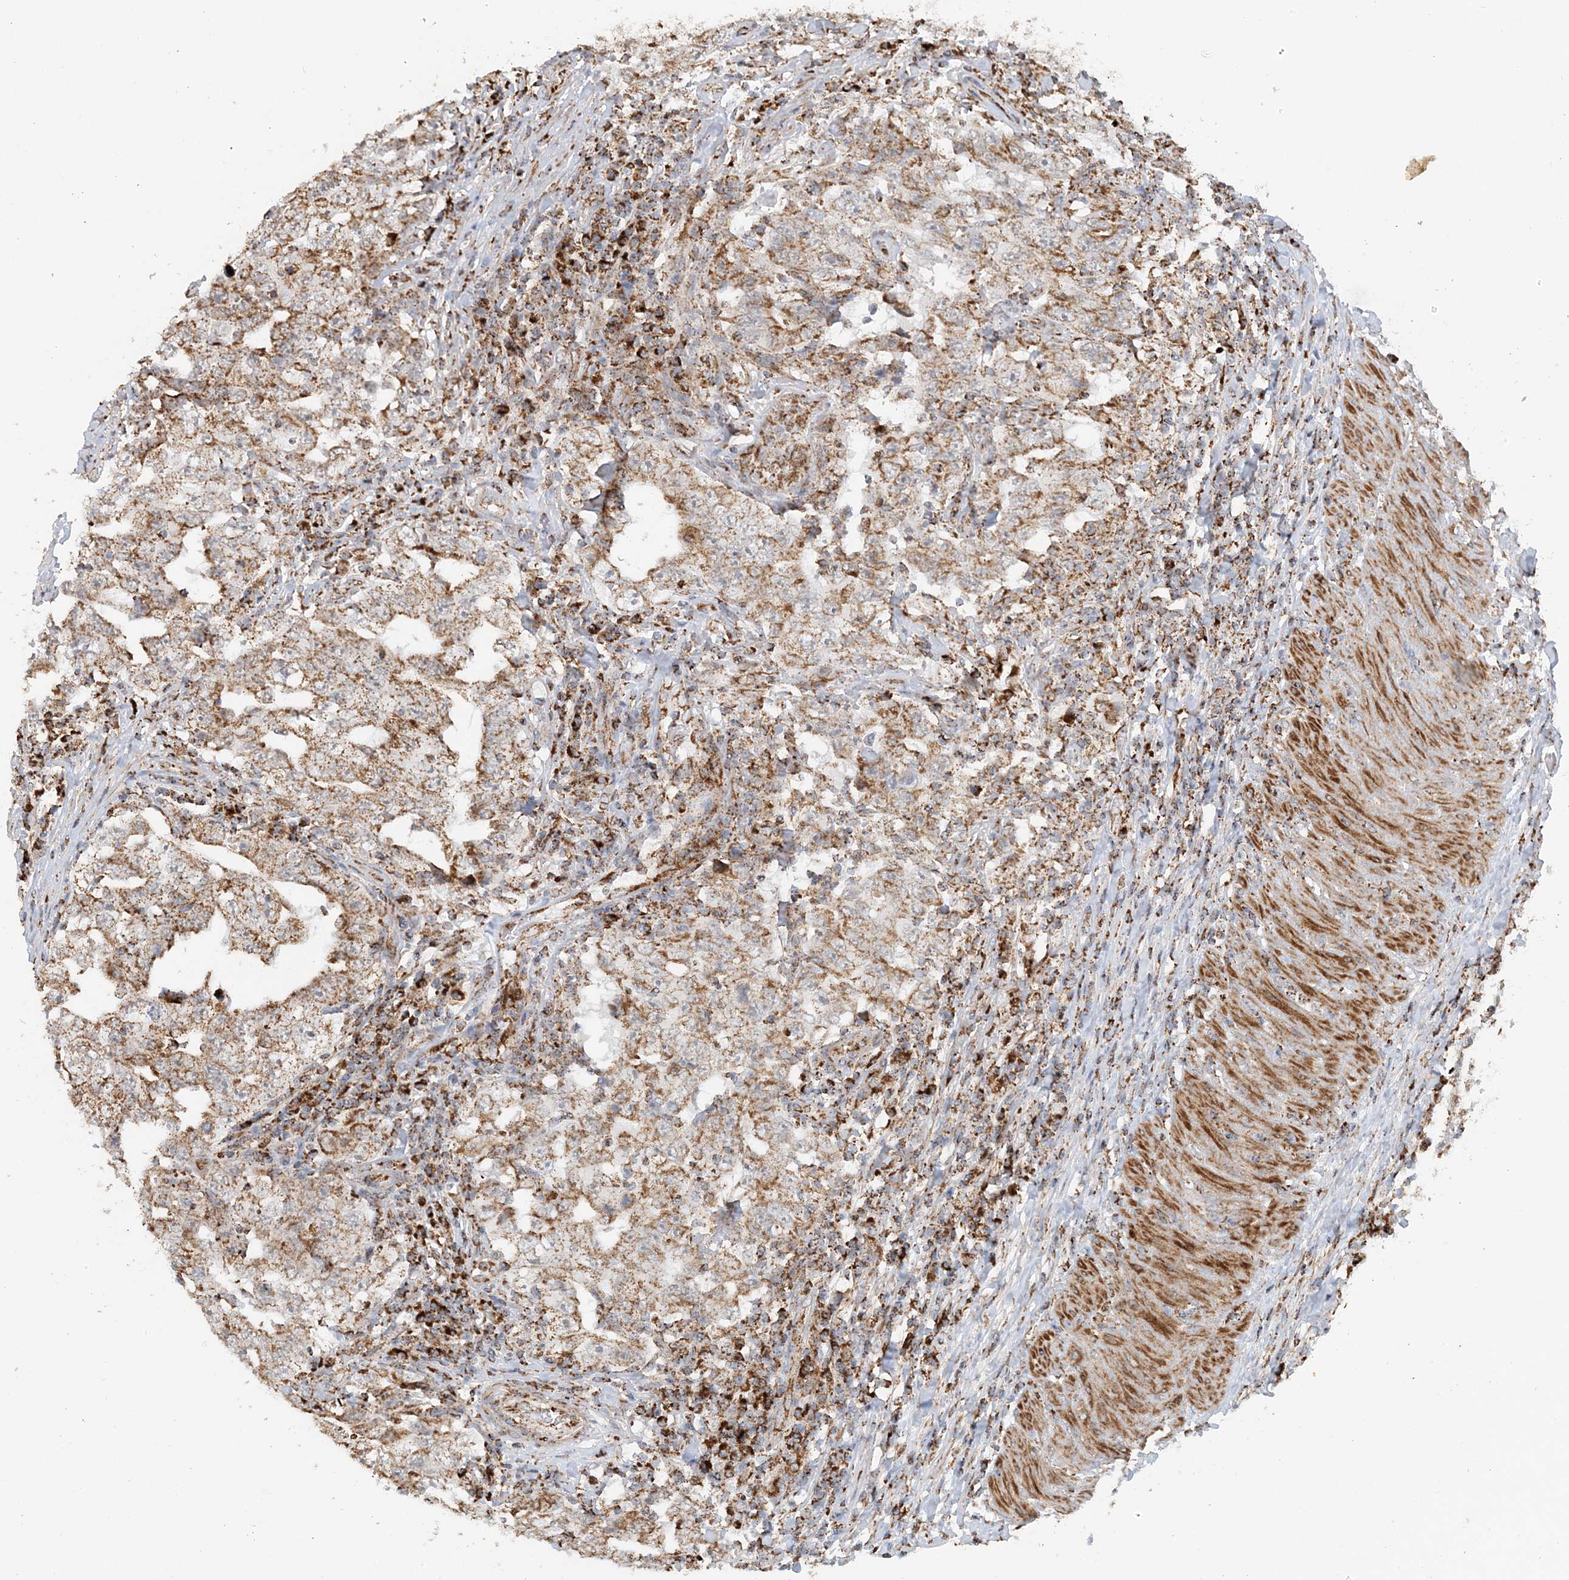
{"staining": {"intensity": "moderate", "quantity": ">75%", "location": "cytoplasmic/membranous"}, "tissue": "testis cancer", "cell_type": "Tumor cells", "image_type": "cancer", "snomed": [{"axis": "morphology", "description": "Carcinoma, Embryonal, NOS"}, {"axis": "topography", "description": "Testis"}], "caption": "A brown stain shows moderate cytoplasmic/membranous positivity of a protein in embryonal carcinoma (testis) tumor cells.", "gene": "MAN1A1", "patient": {"sex": "male", "age": 26}}